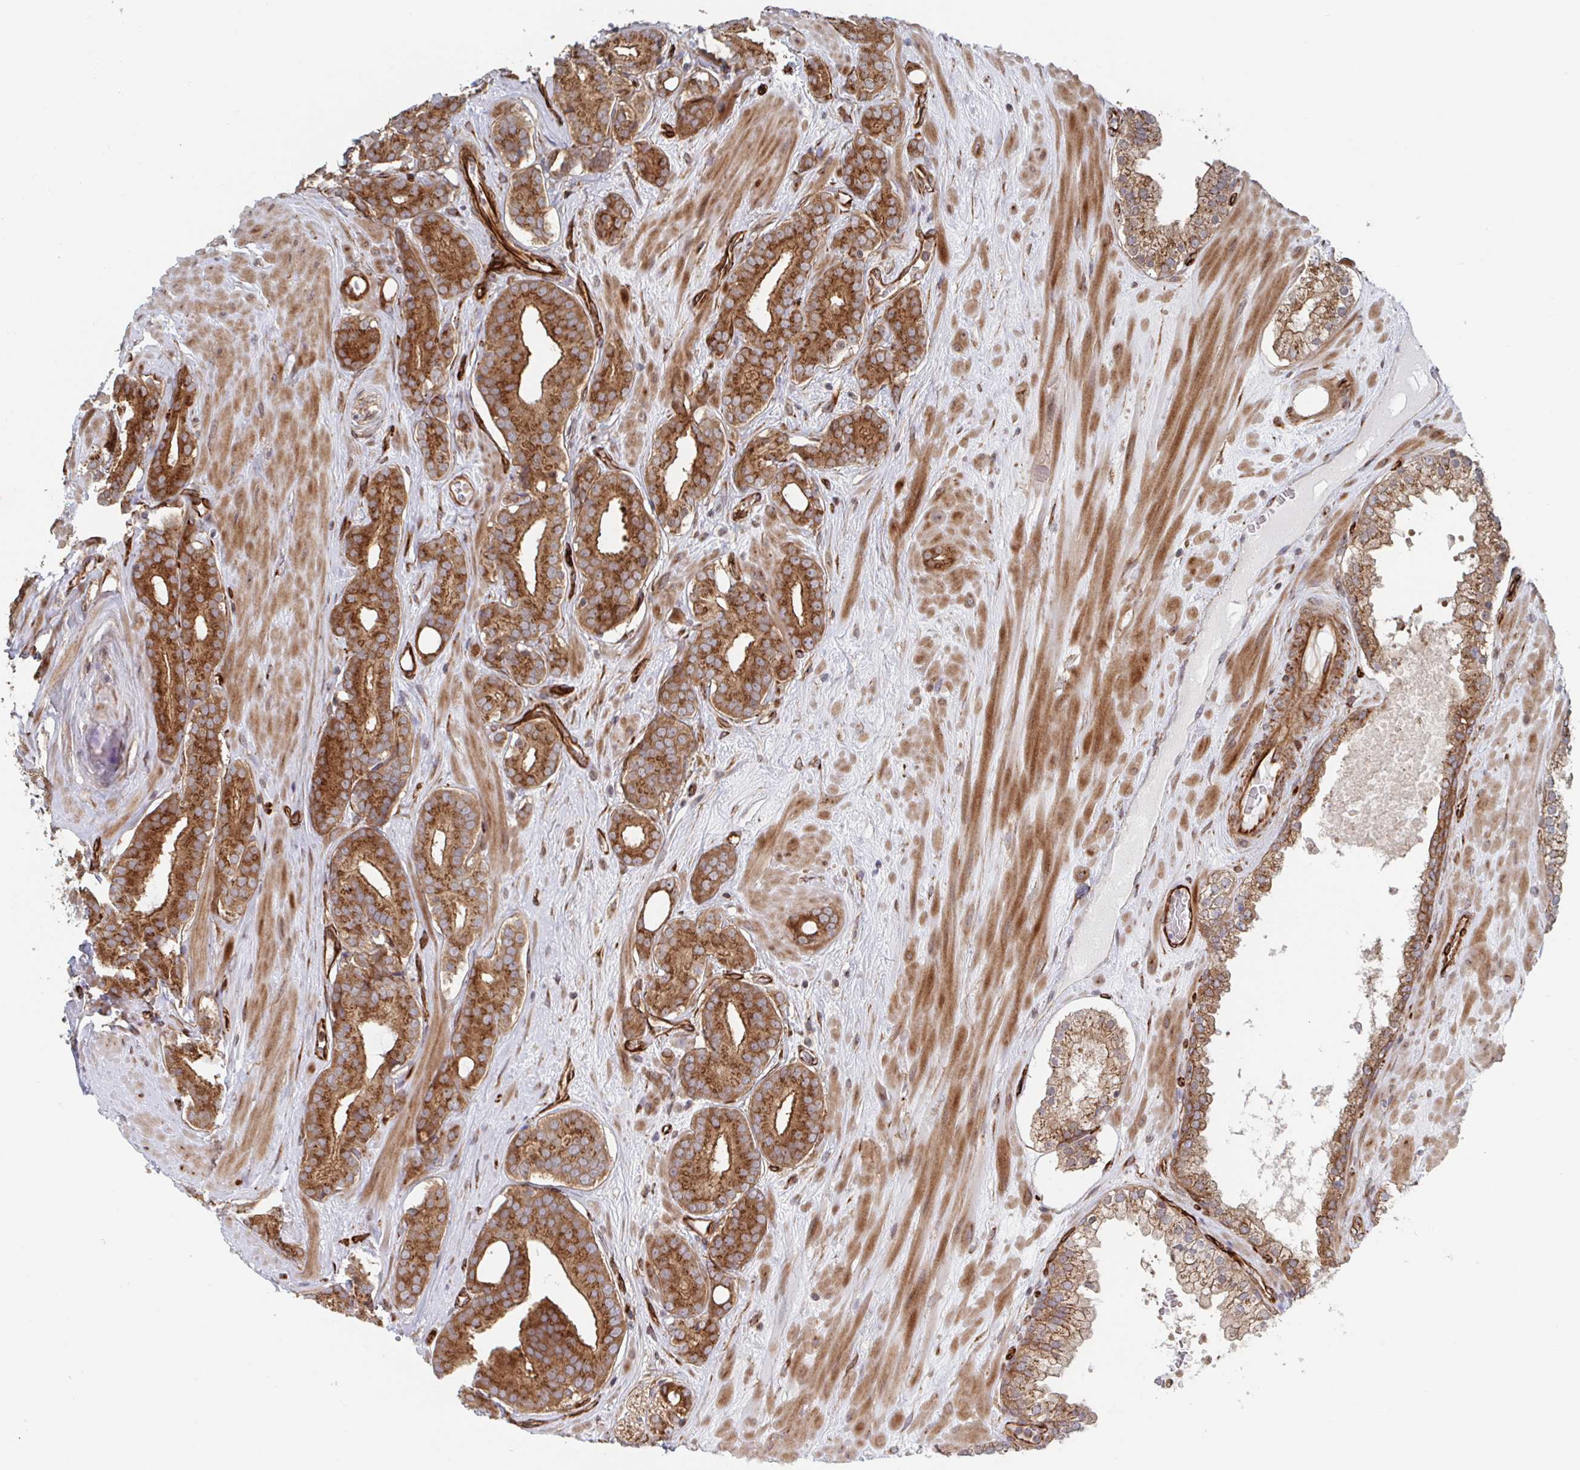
{"staining": {"intensity": "moderate", "quantity": ">75%", "location": "cytoplasmic/membranous"}, "tissue": "prostate cancer", "cell_type": "Tumor cells", "image_type": "cancer", "snomed": [{"axis": "morphology", "description": "Adenocarcinoma, High grade"}, {"axis": "topography", "description": "Prostate"}], "caption": "This is an image of immunohistochemistry (IHC) staining of prostate cancer (adenocarcinoma (high-grade)), which shows moderate positivity in the cytoplasmic/membranous of tumor cells.", "gene": "DVL3", "patient": {"sex": "male", "age": 66}}